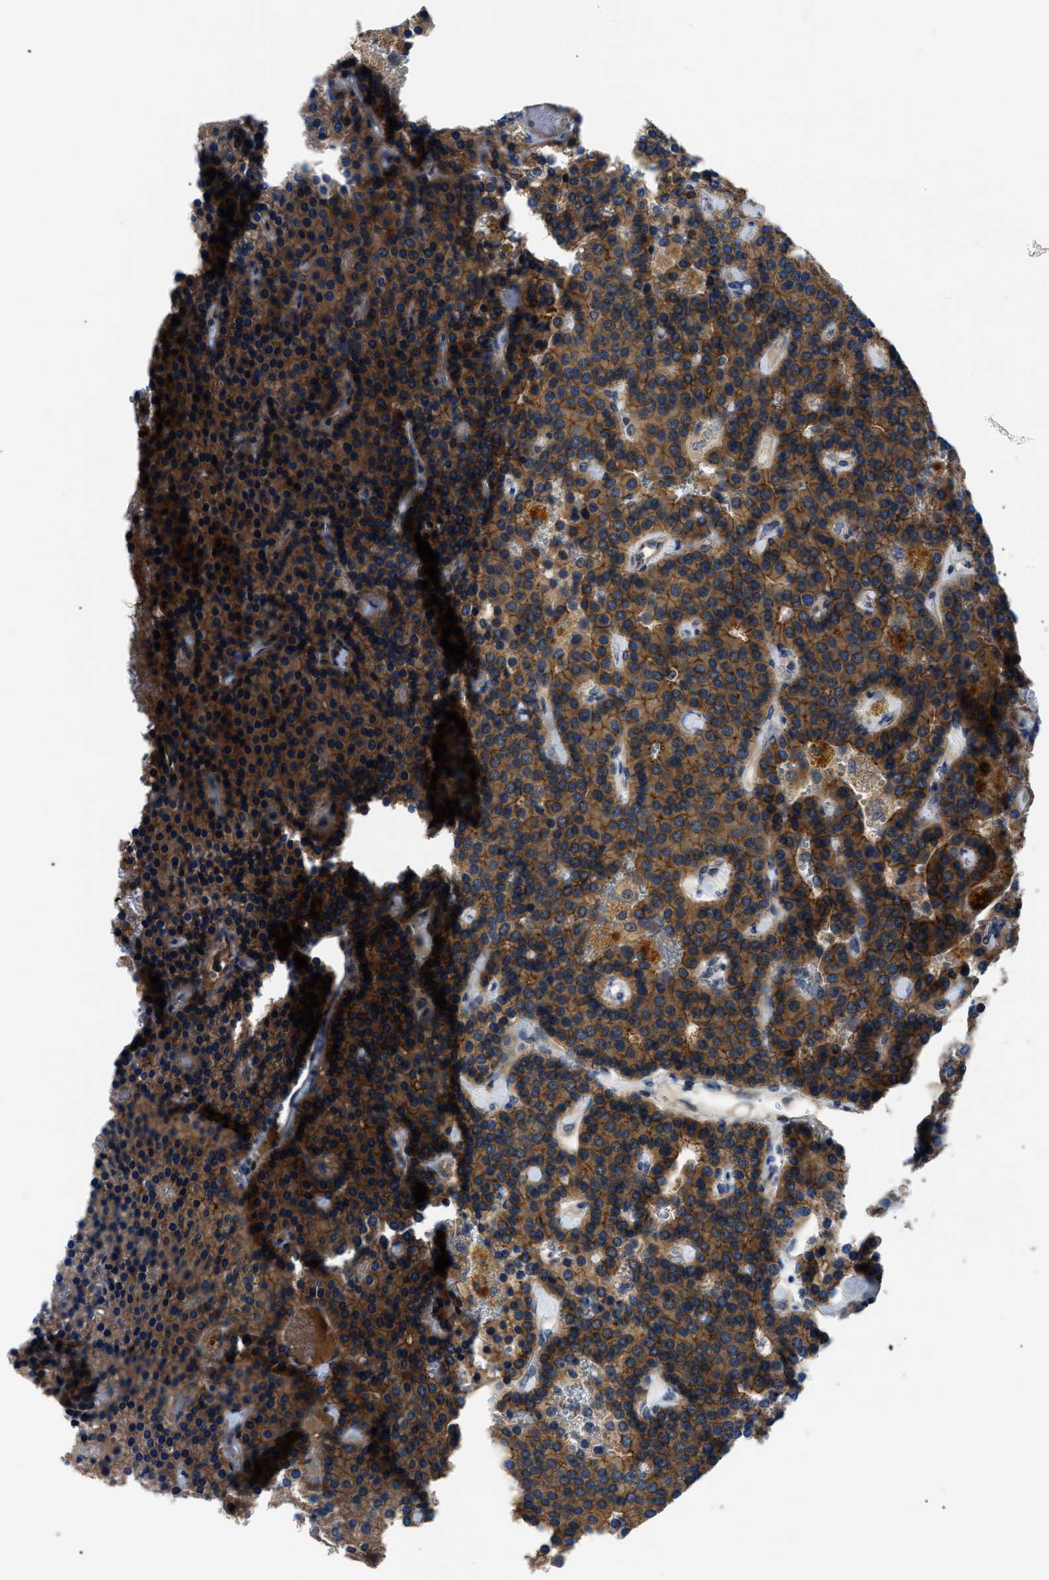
{"staining": {"intensity": "moderate", "quantity": ">75%", "location": "cytoplasmic/membranous"}, "tissue": "parathyroid gland", "cell_type": "Glandular cells", "image_type": "normal", "snomed": [{"axis": "morphology", "description": "Normal tissue, NOS"}, {"axis": "morphology", "description": "Adenoma, NOS"}, {"axis": "topography", "description": "Parathyroid gland"}], "caption": "Parathyroid gland stained with immunohistochemistry (IHC) displays moderate cytoplasmic/membranous expression in about >75% of glandular cells.", "gene": "ZDHHC24", "patient": {"sex": "female", "age": 86}}